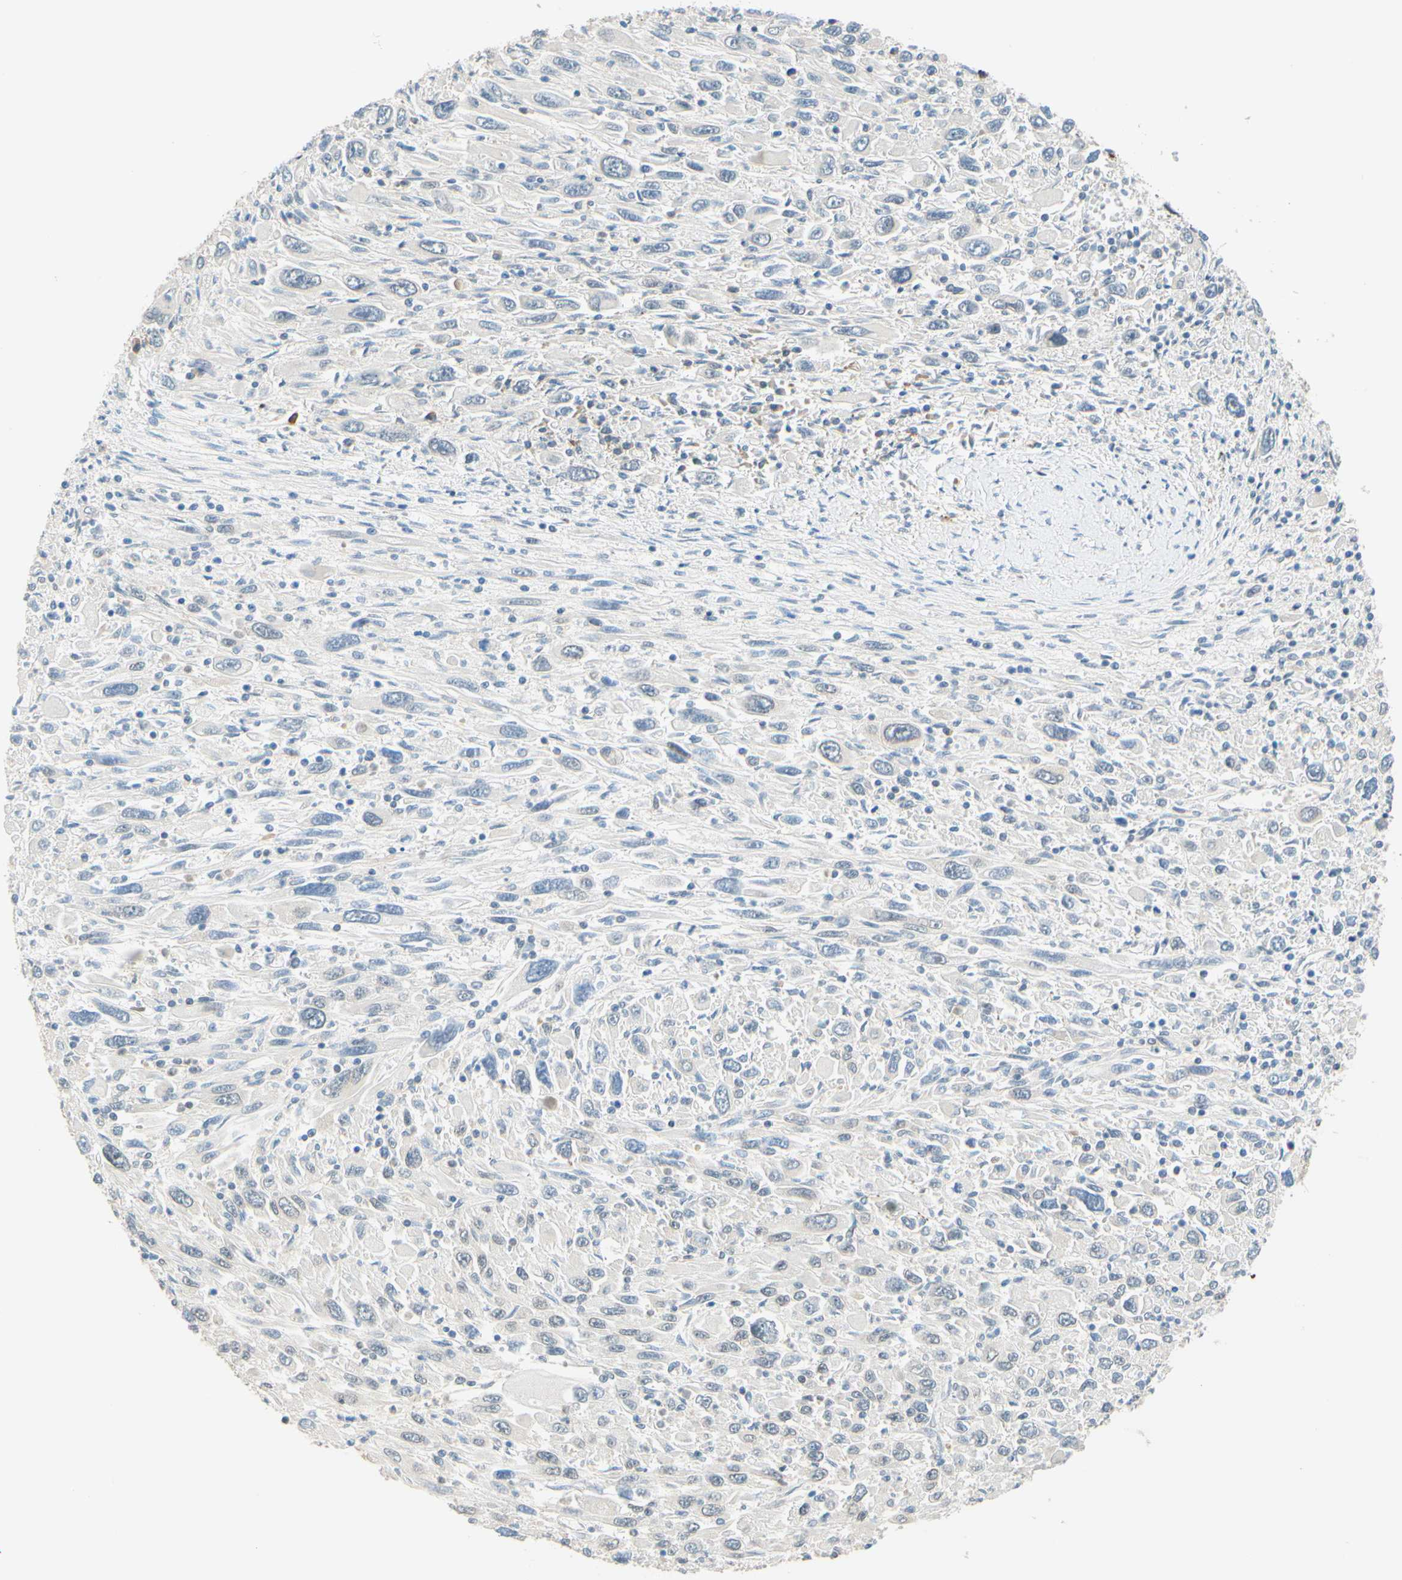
{"staining": {"intensity": "negative", "quantity": "none", "location": "none"}, "tissue": "melanoma", "cell_type": "Tumor cells", "image_type": "cancer", "snomed": [{"axis": "morphology", "description": "Malignant melanoma, Metastatic site"}, {"axis": "topography", "description": "Skin"}], "caption": "Immunohistochemical staining of melanoma reveals no significant expression in tumor cells.", "gene": "C2CD2L", "patient": {"sex": "female", "age": 56}}